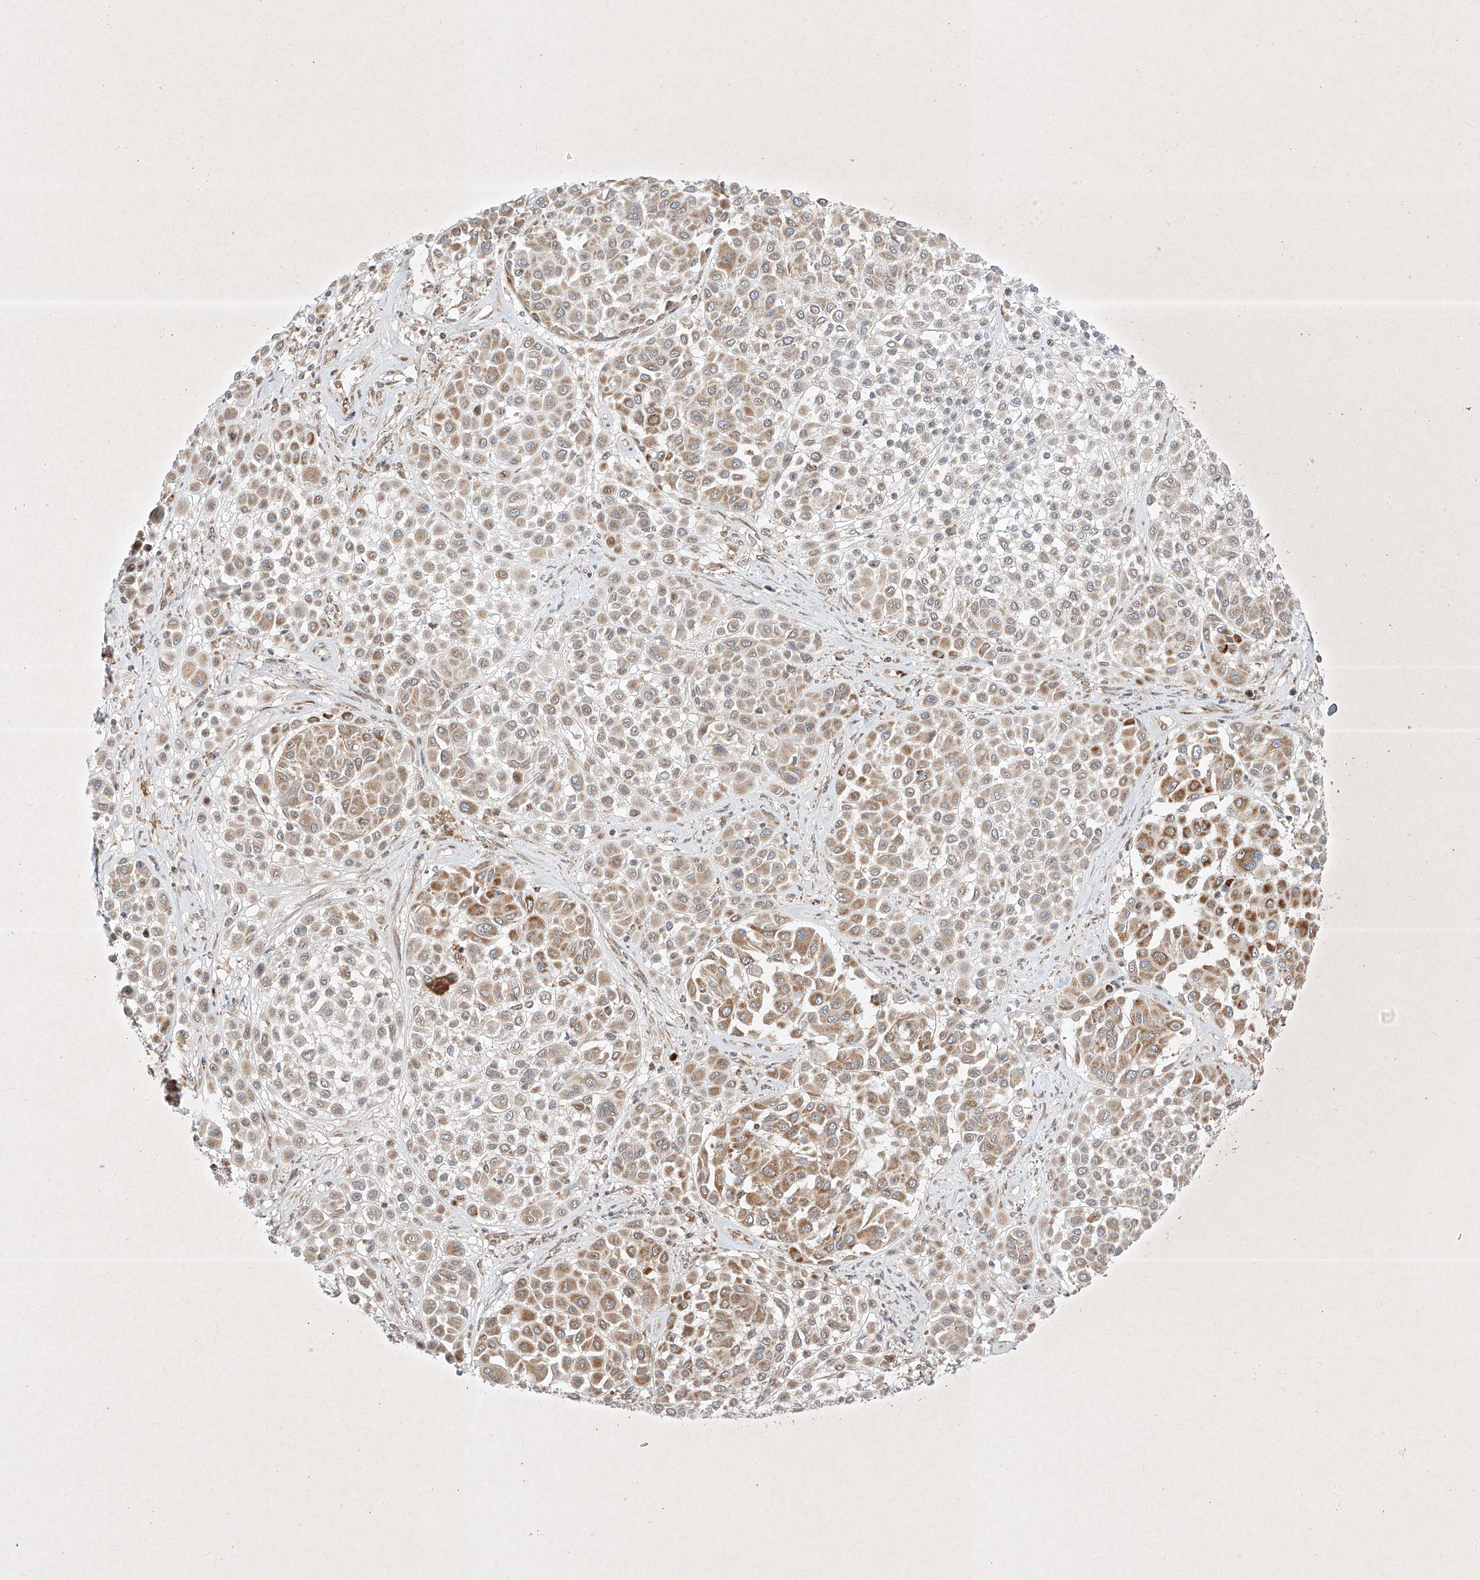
{"staining": {"intensity": "weak", "quantity": "25%-75%", "location": "cytoplasmic/membranous"}, "tissue": "melanoma", "cell_type": "Tumor cells", "image_type": "cancer", "snomed": [{"axis": "morphology", "description": "Malignant melanoma, Metastatic site"}, {"axis": "topography", "description": "Soft tissue"}], "caption": "There is low levels of weak cytoplasmic/membranous positivity in tumor cells of melanoma, as demonstrated by immunohistochemical staining (brown color).", "gene": "EPG5", "patient": {"sex": "male", "age": 41}}